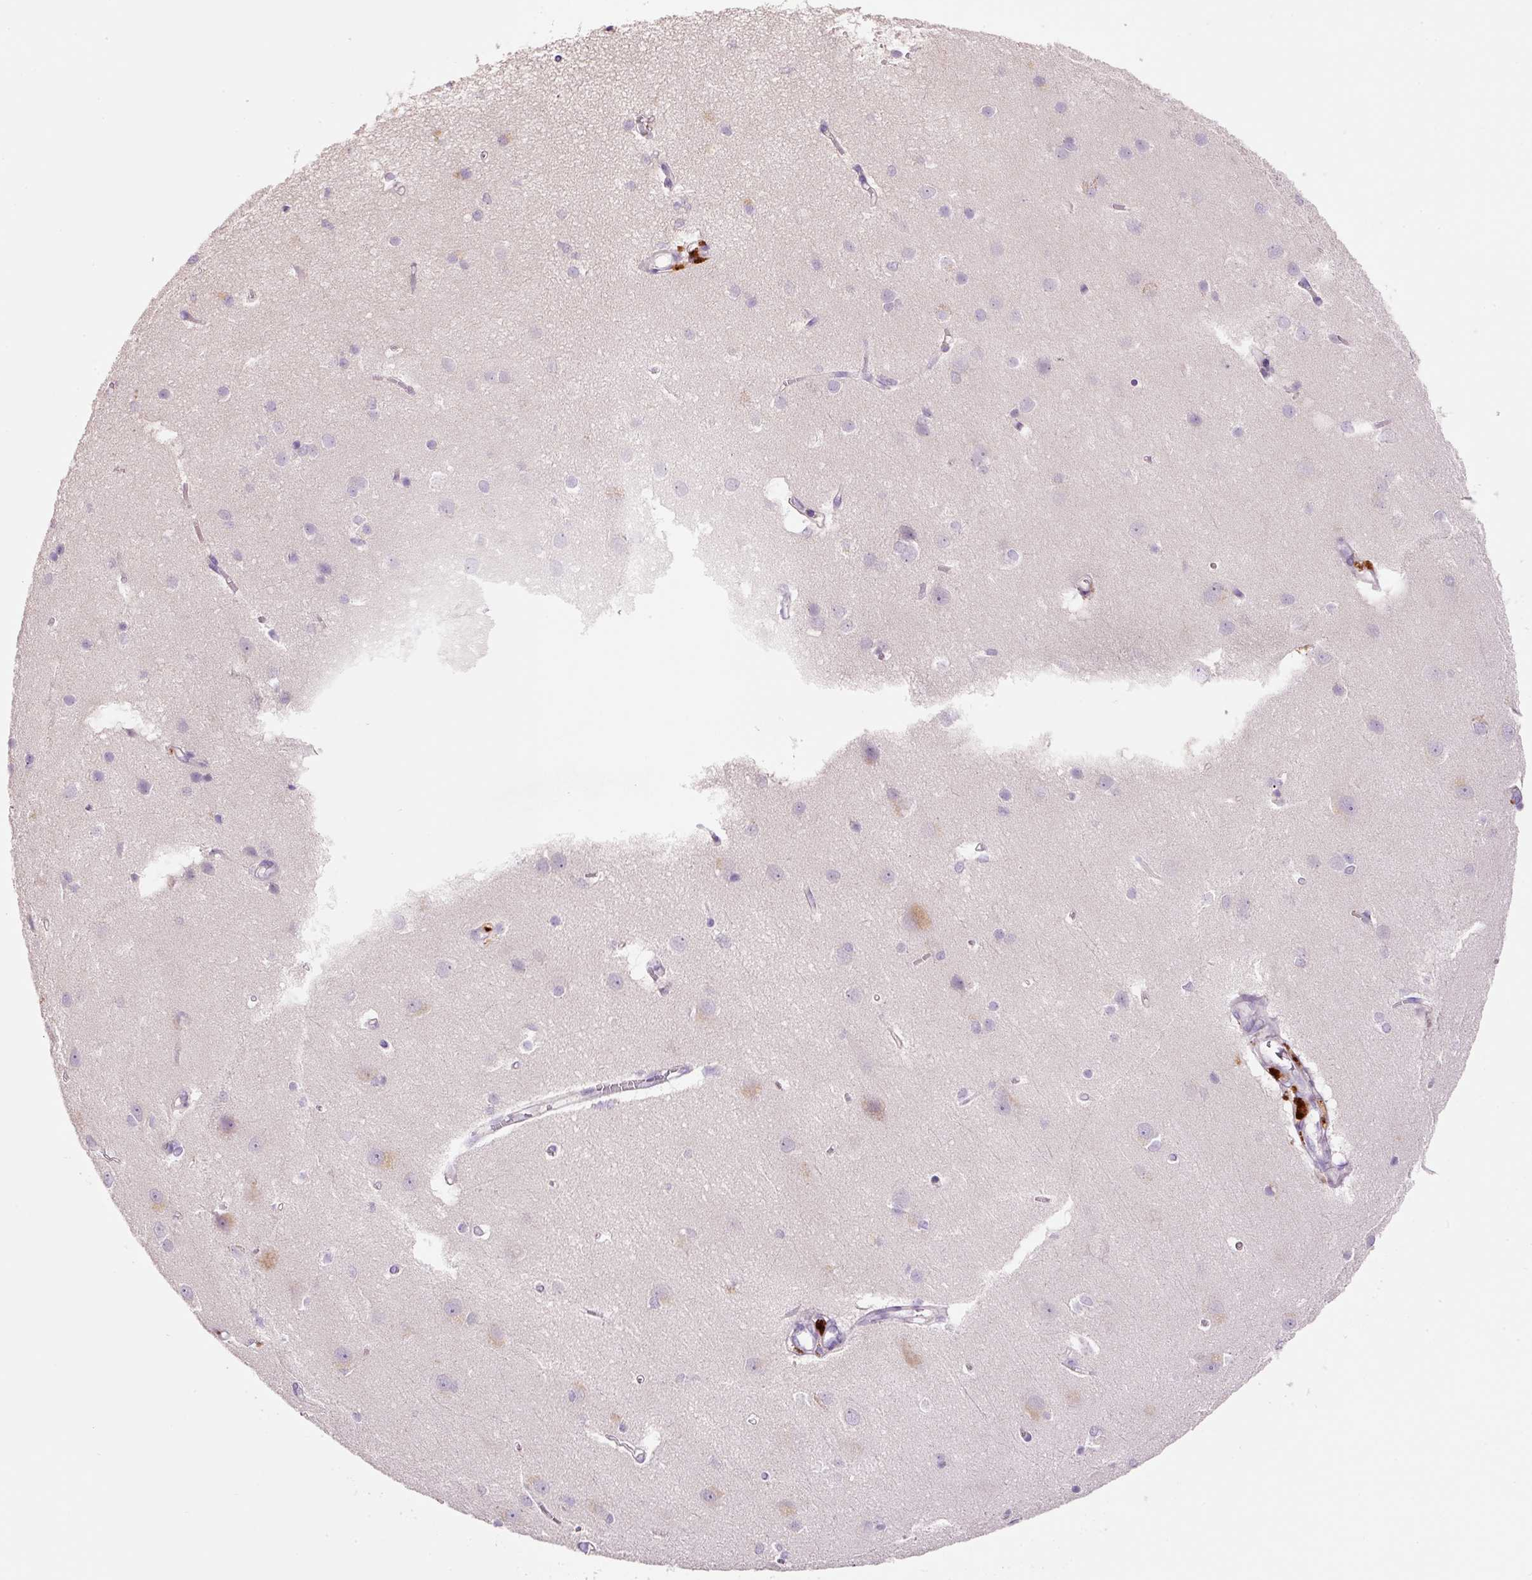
{"staining": {"intensity": "weak", "quantity": "<25%", "location": "cytoplasmic/membranous"}, "tissue": "cerebral cortex", "cell_type": "Endothelial cells", "image_type": "normal", "snomed": [{"axis": "morphology", "description": "Normal tissue, NOS"}, {"axis": "topography", "description": "Cerebral cortex"}], "caption": "The immunohistochemistry image has no significant positivity in endothelial cells of cerebral cortex. (DAB IHC, high magnification).", "gene": "TENT5C", "patient": {"sex": "male", "age": 37}}